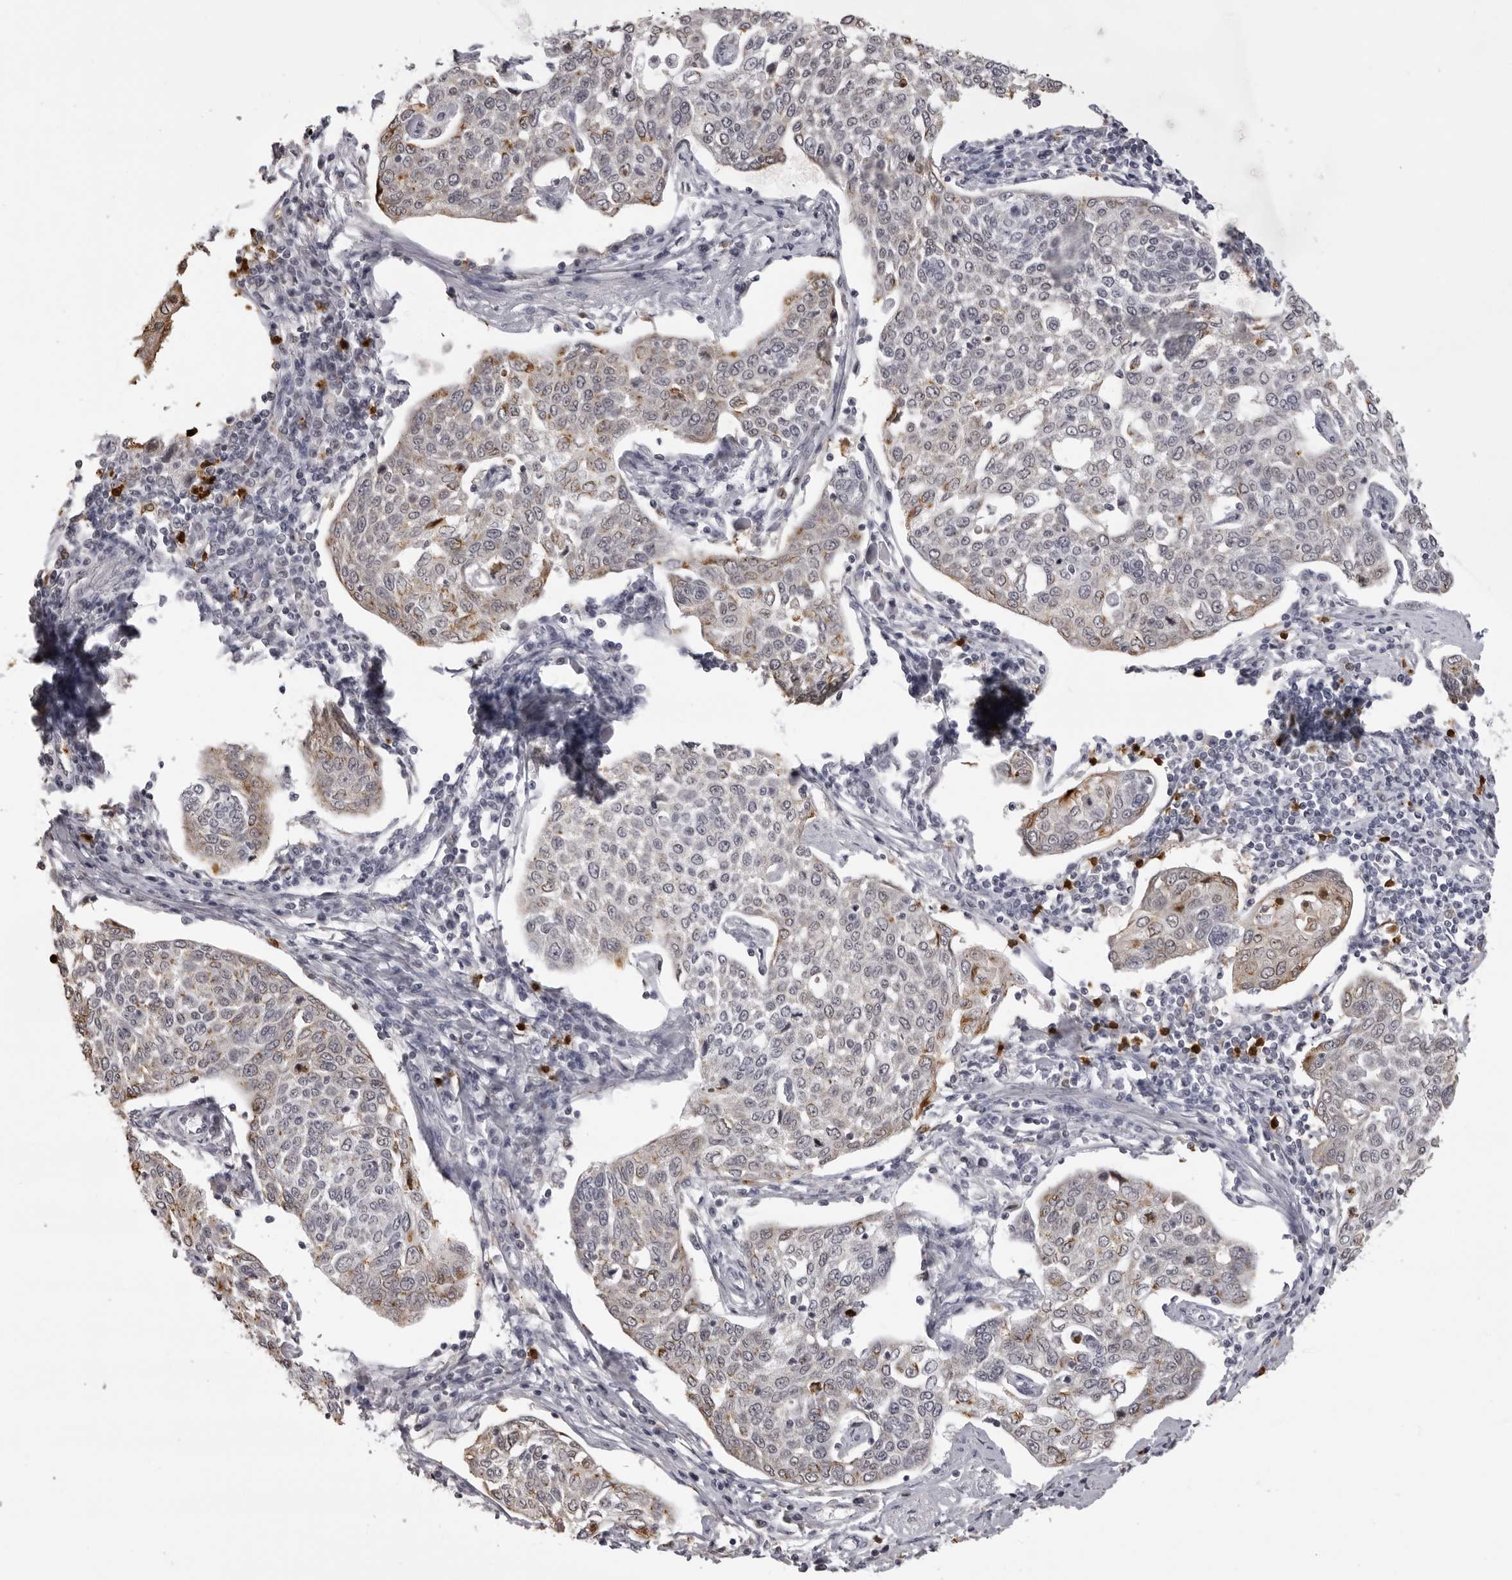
{"staining": {"intensity": "moderate", "quantity": "<25%", "location": "cytoplasmic/membranous"}, "tissue": "cervical cancer", "cell_type": "Tumor cells", "image_type": "cancer", "snomed": [{"axis": "morphology", "description": "Squamous cell carcinoma, NOS"}, {"axis": "topography", "description": "Cervix"}], "caption": "Human squamous cell carcinoma (cervical) stained with a brown dye displays moderate cytoplasmic/membranous positive staining in approximately <25% of tumor cells.", "gene": "IL31", "patient": {"sex": "female", "age": 34}}